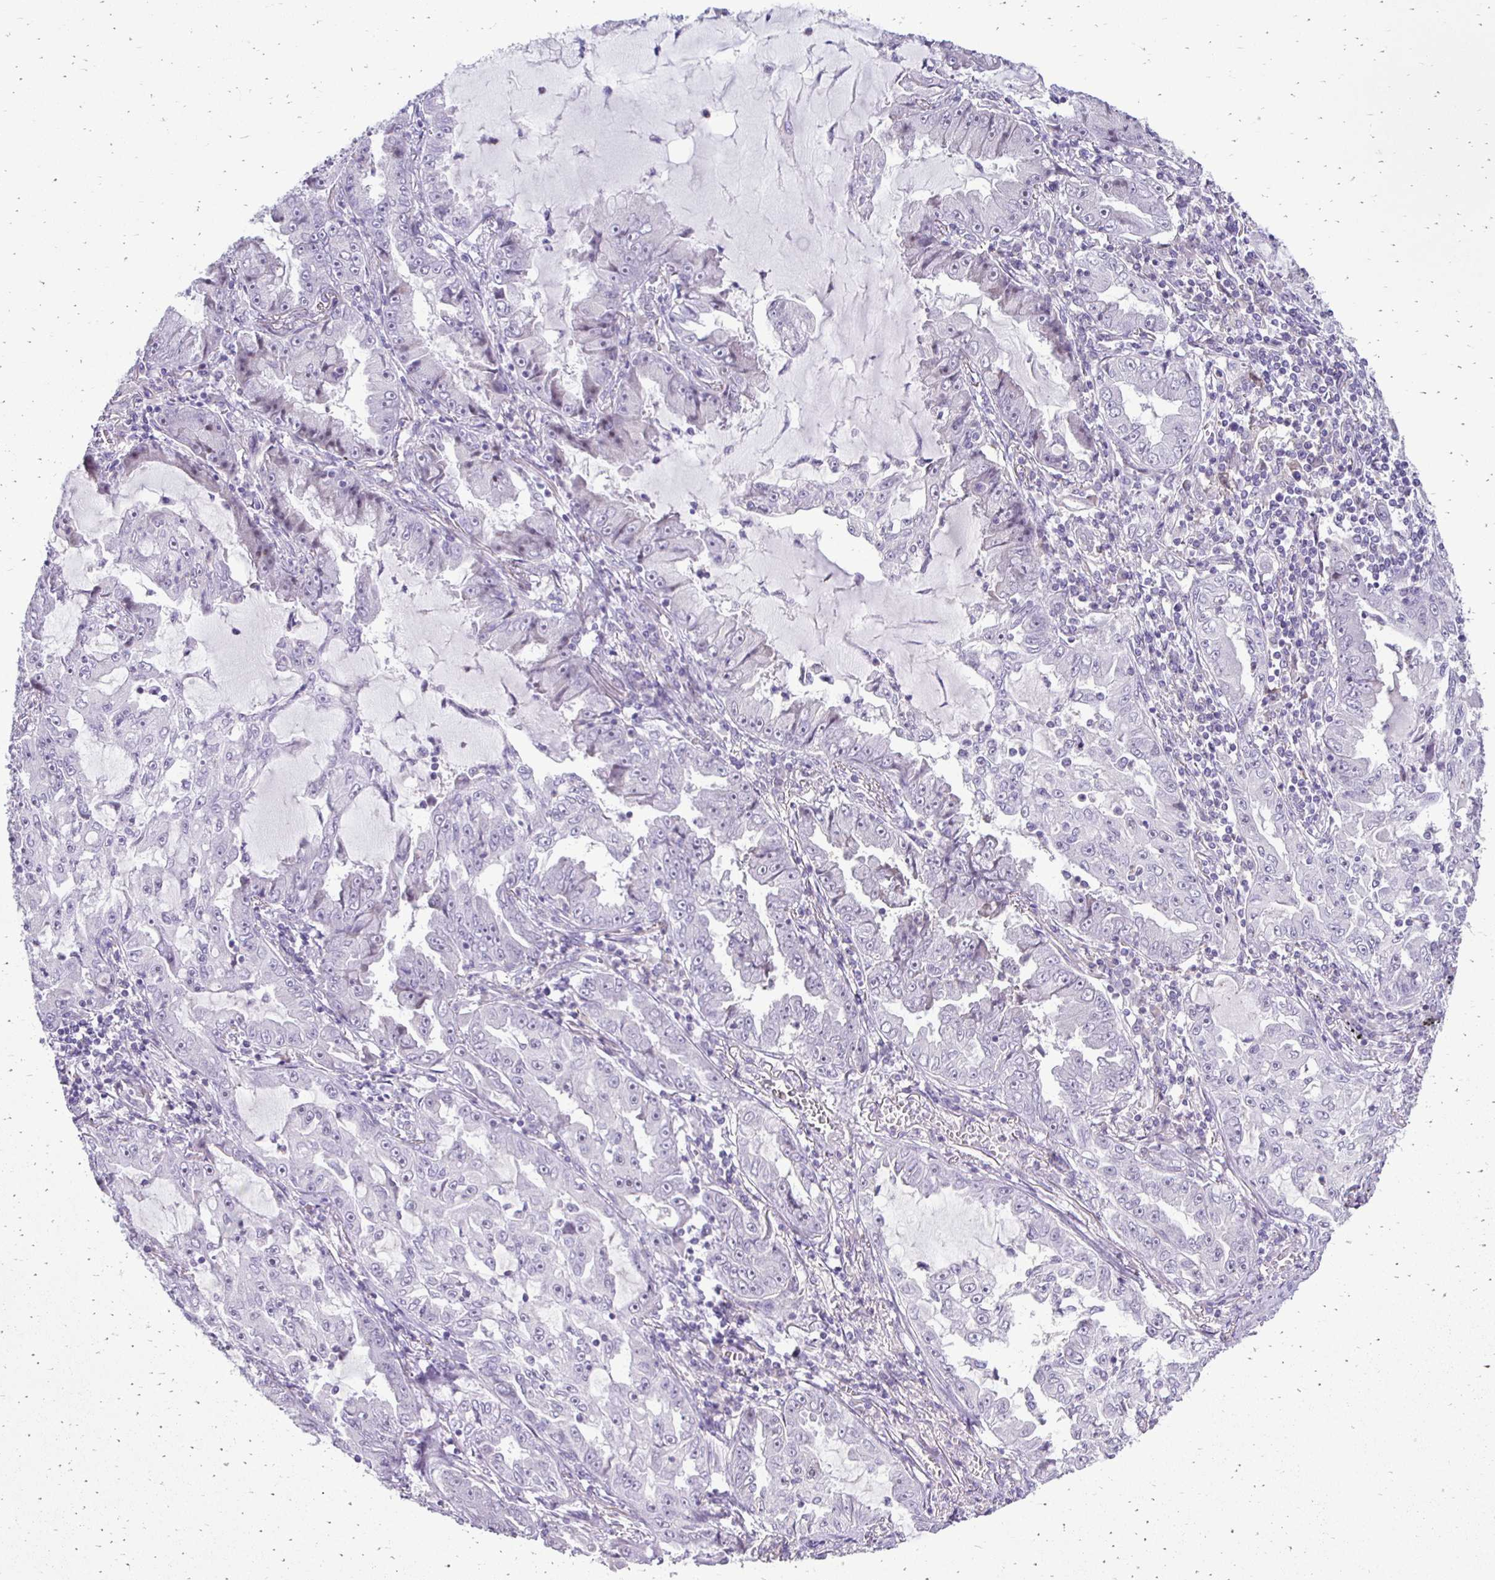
{"staining": {"intensity": "negative", "quantity": "none", "location": "none"}, "tissue": "lung cancer", "cell_type": "Tumor cells", "image_type": "cancer", "snomed": [{"axis": "morphology", "description": "Adenocarcinoma, NOS"}, {"axis": "topography", "description": "Lung"}], "caption": "High magnification brightfield microscopy of lung cancer stained with DAB (3,3'-diaminobenzidine) (brown) and counterstained with hematoxylin (blue): tumor cells show no significant positivity.", "gene": "GAS2", "patient": {"sex": "female", "age": 52}}